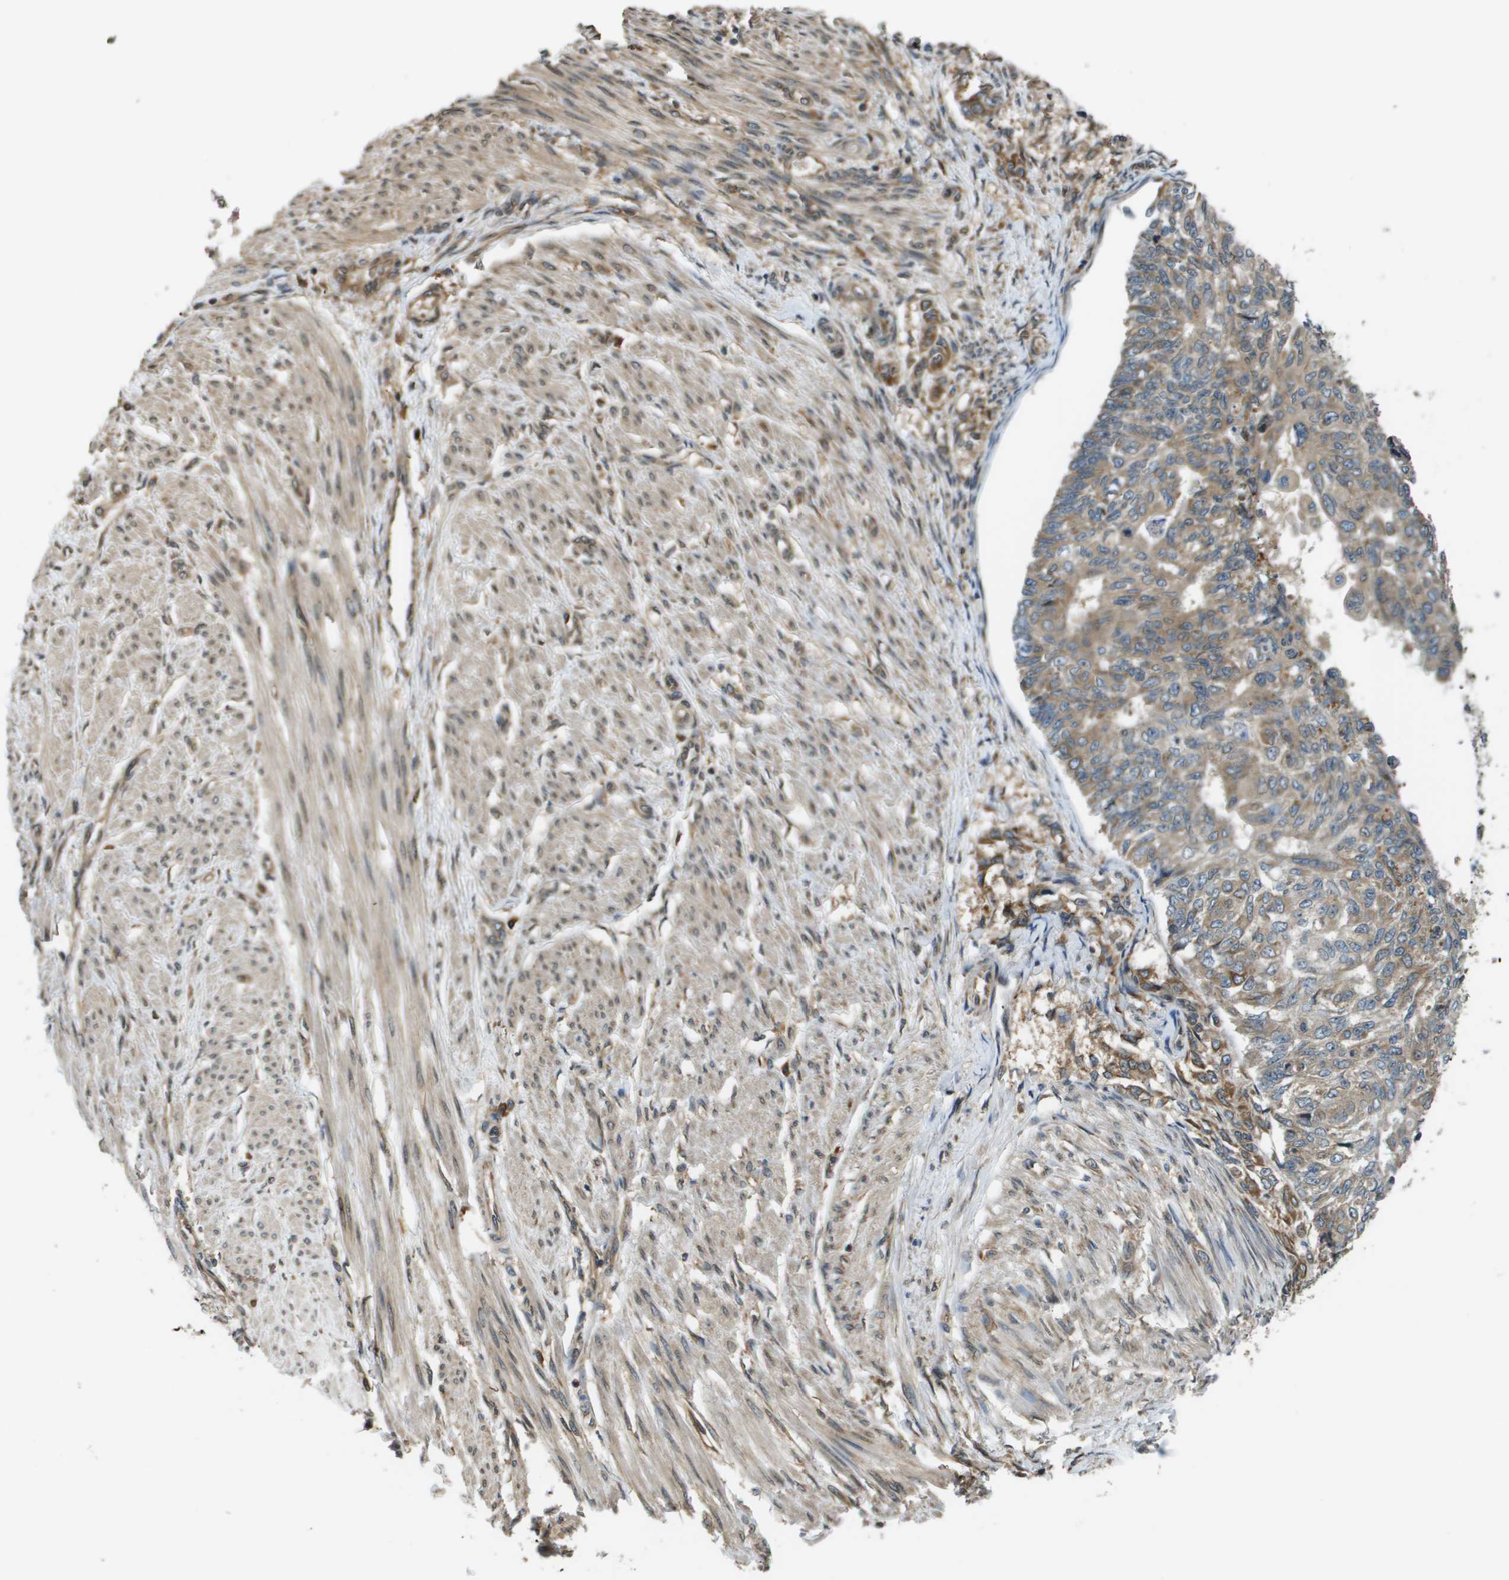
{"staining": {"intensity": "moderate", "quantity": ">75%", "location": "cytoplasmic/membranous"}, "tissue": "endometrial cancer", "cell_type": "Tumor cells", "image_type": "cancer", "snomed": [{"axis": "morphology", "description": "Adenocarcinoma, NOS"}, {"axis": "topography", "description": "Endometrium"}], "caption": "This histopathology image displays IHC staining of endometrial cancer, with medium moderate cytoplasmic/membranous positivity in approximately >75% of tumor cells.", "gene": "SEC62", "patient": {"sex": "female", "age": 32}}